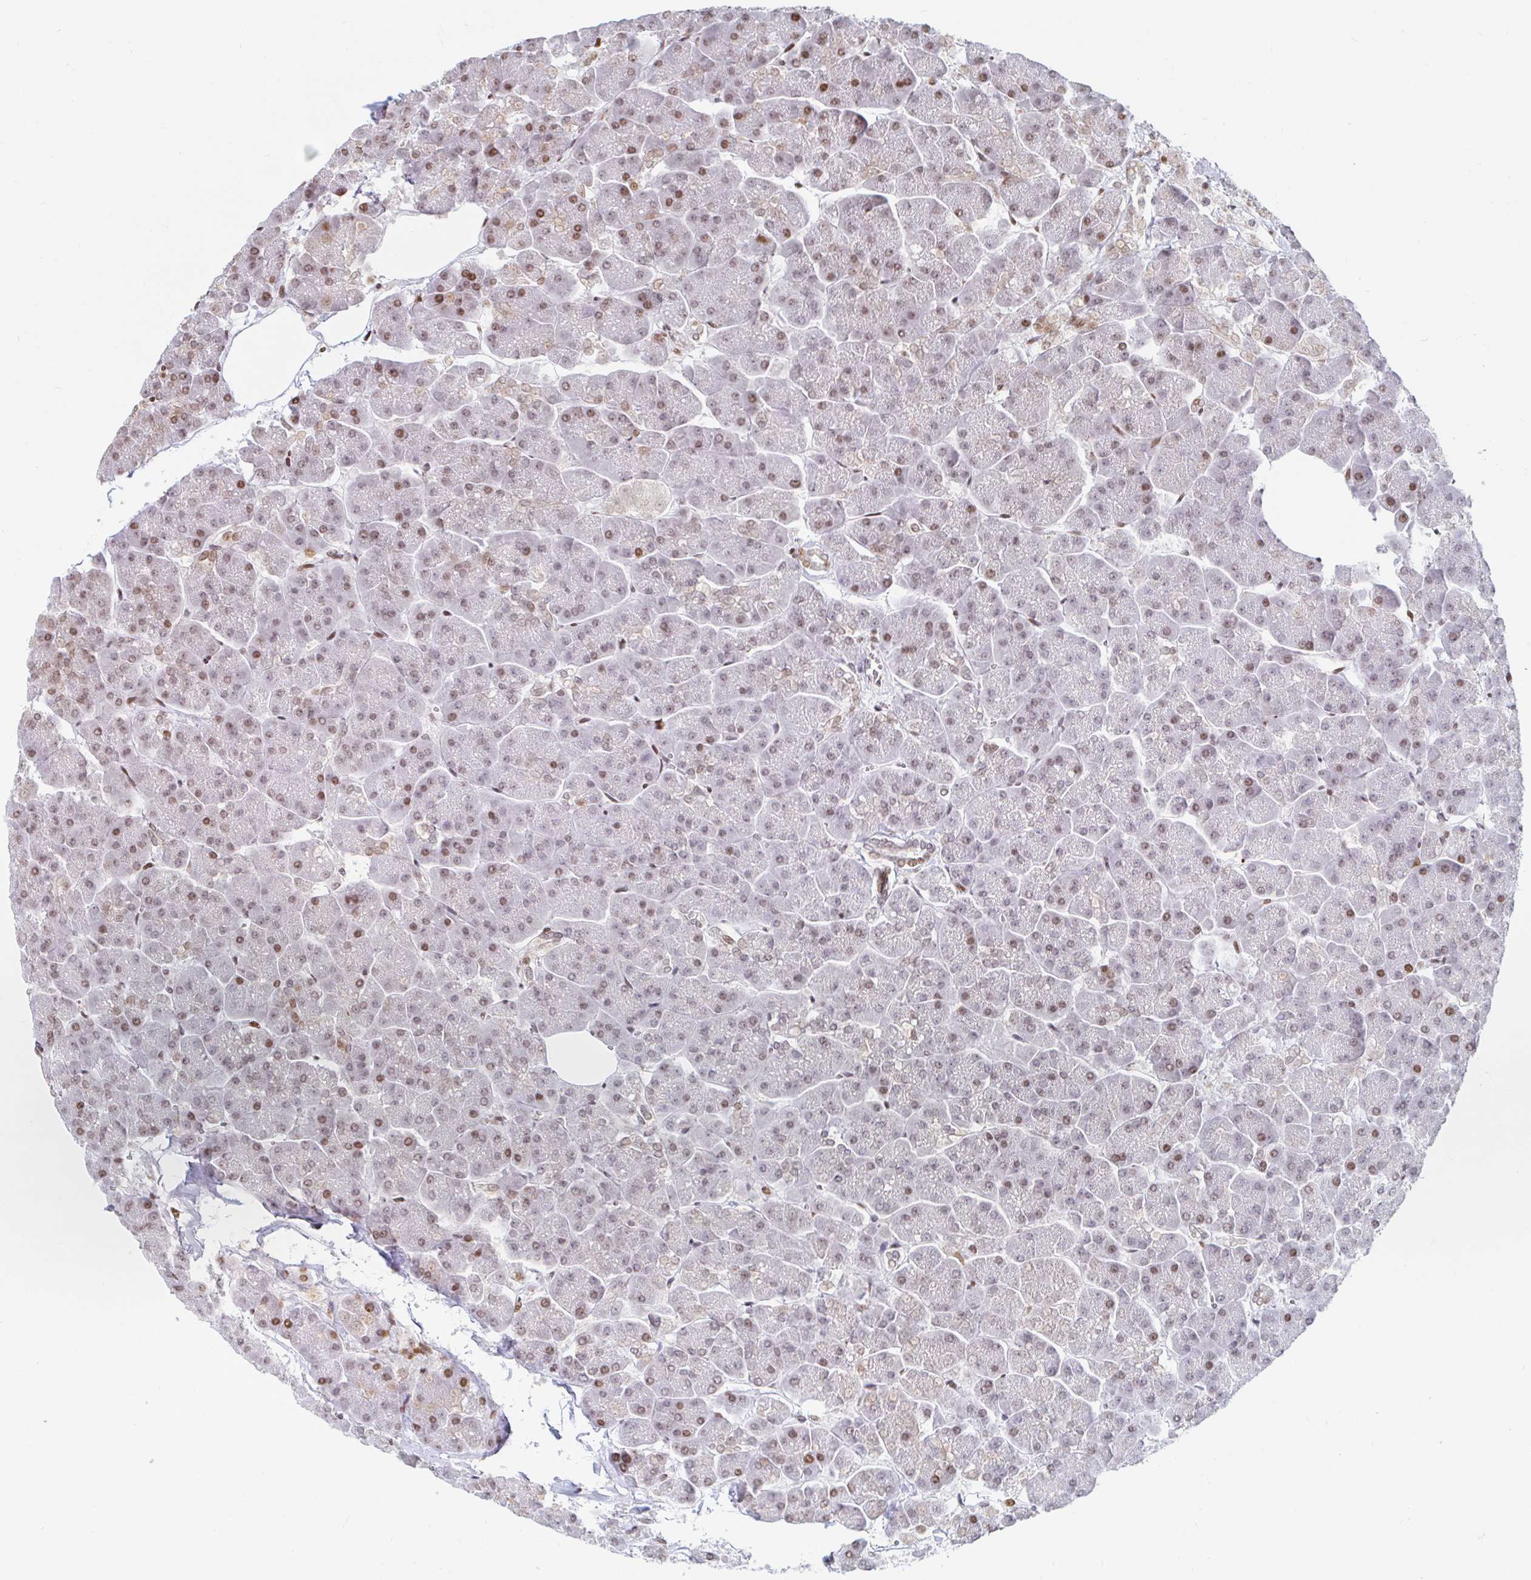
{"staining": {"intensity": "moderate", "quantity": "25%-75%", "location": "nuclear"}, "tissue": "pancreas", "cell_type": "Exocrine glandular cells", "image_type": "normal", "snomed": [{"axis": "morphology", "description": "Normal tissue, NOS"}, {"axis": "topography", "description": "Pancreas"}, {"axis": "topography", "description": "Peripheral nerve tissue"}], "caption": "Protein staining of unremarkable pancreas reveals moderate nuclear expression in approximately 25%-75% of exocrine glandular cells.", "gene": "HOXC10", "patient": {"sex": "male", "age": 54}}